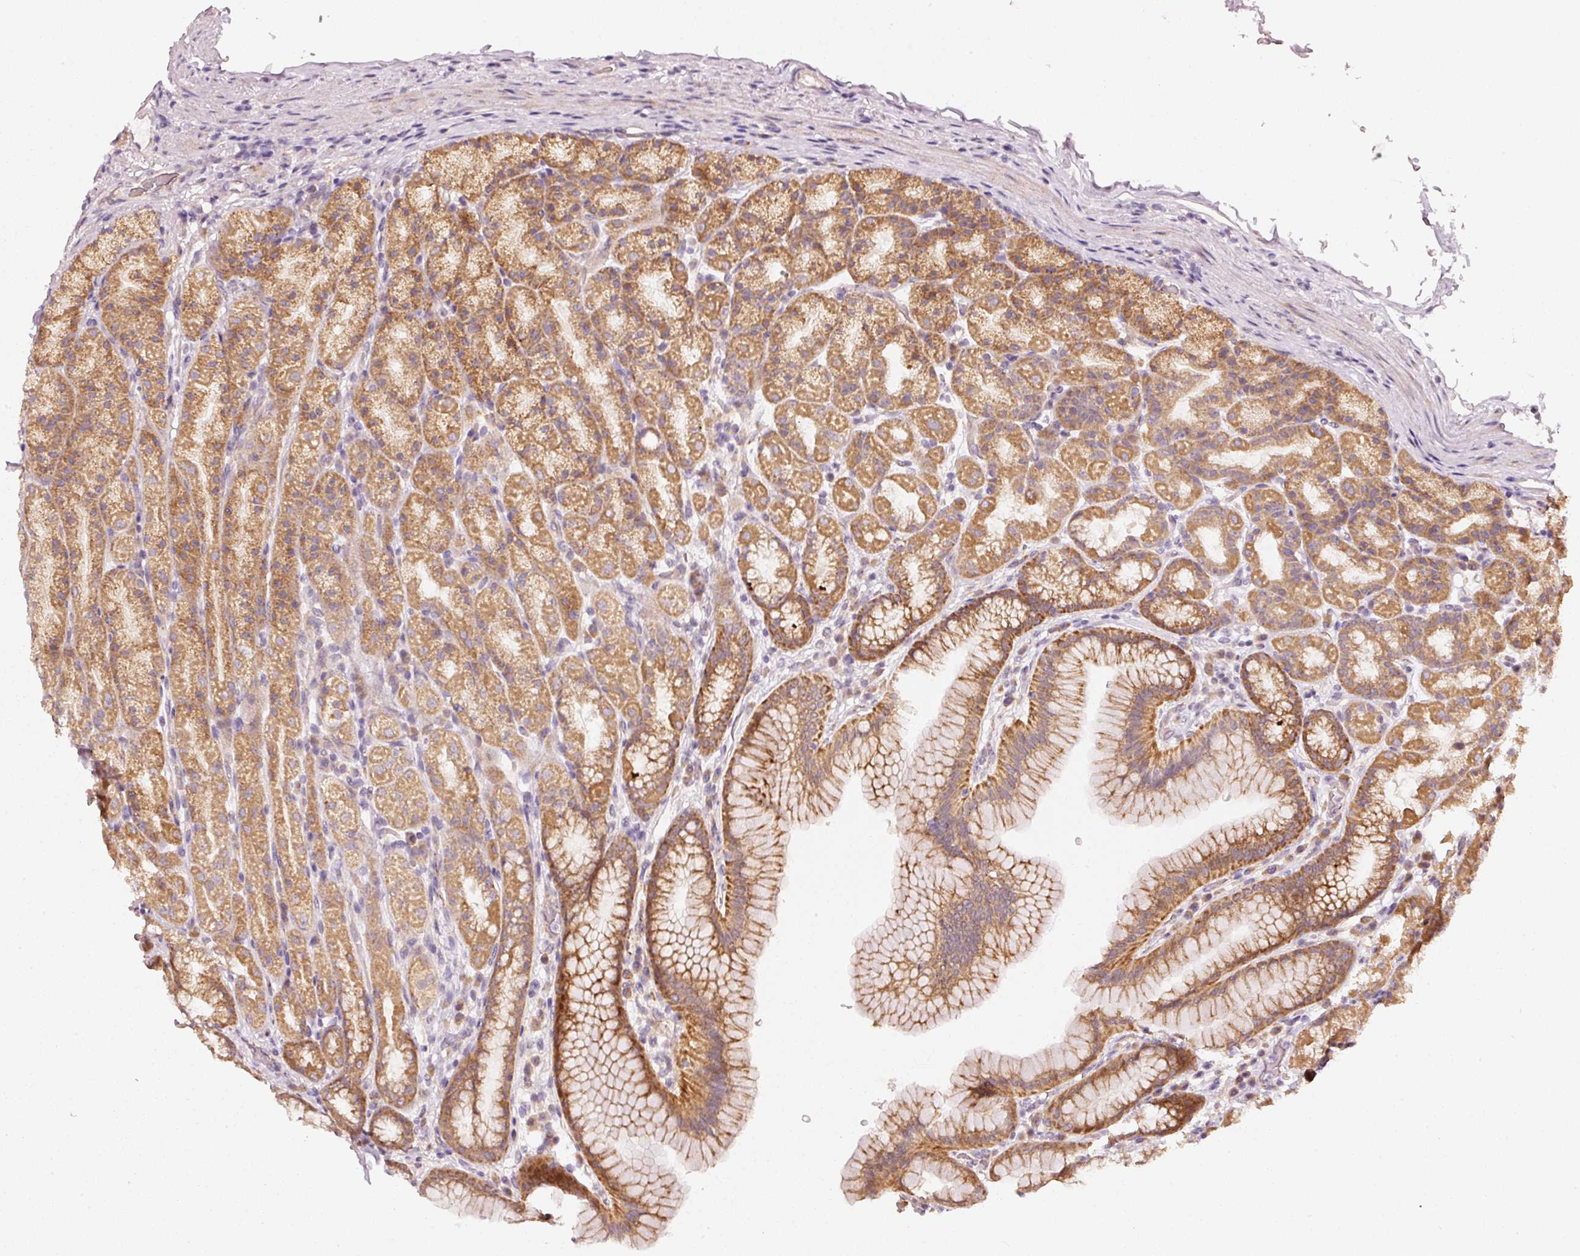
{"staining": {"intensity": "strong", "quantity": ">75%", "location": "cytoplasmic/membranous"}, "tissue": "stomach", "cell_type": "Glandular cells", "image_type": "normal", "snomed": [{"axis": "morphology", "description": "Normal tissue, NOS"}, {"axis": "topography", "description": "Stomach, upper"}, {"axis": "topography", "description": "Stomach"}], "caption": "This is a histology image of IHC staining of normal stomach, which shows strong positivity in the cytoplasmic/membranous of glandular cells.", "gene": "ARHGAP22", "patient": {"sex": "male", "age": 68}}